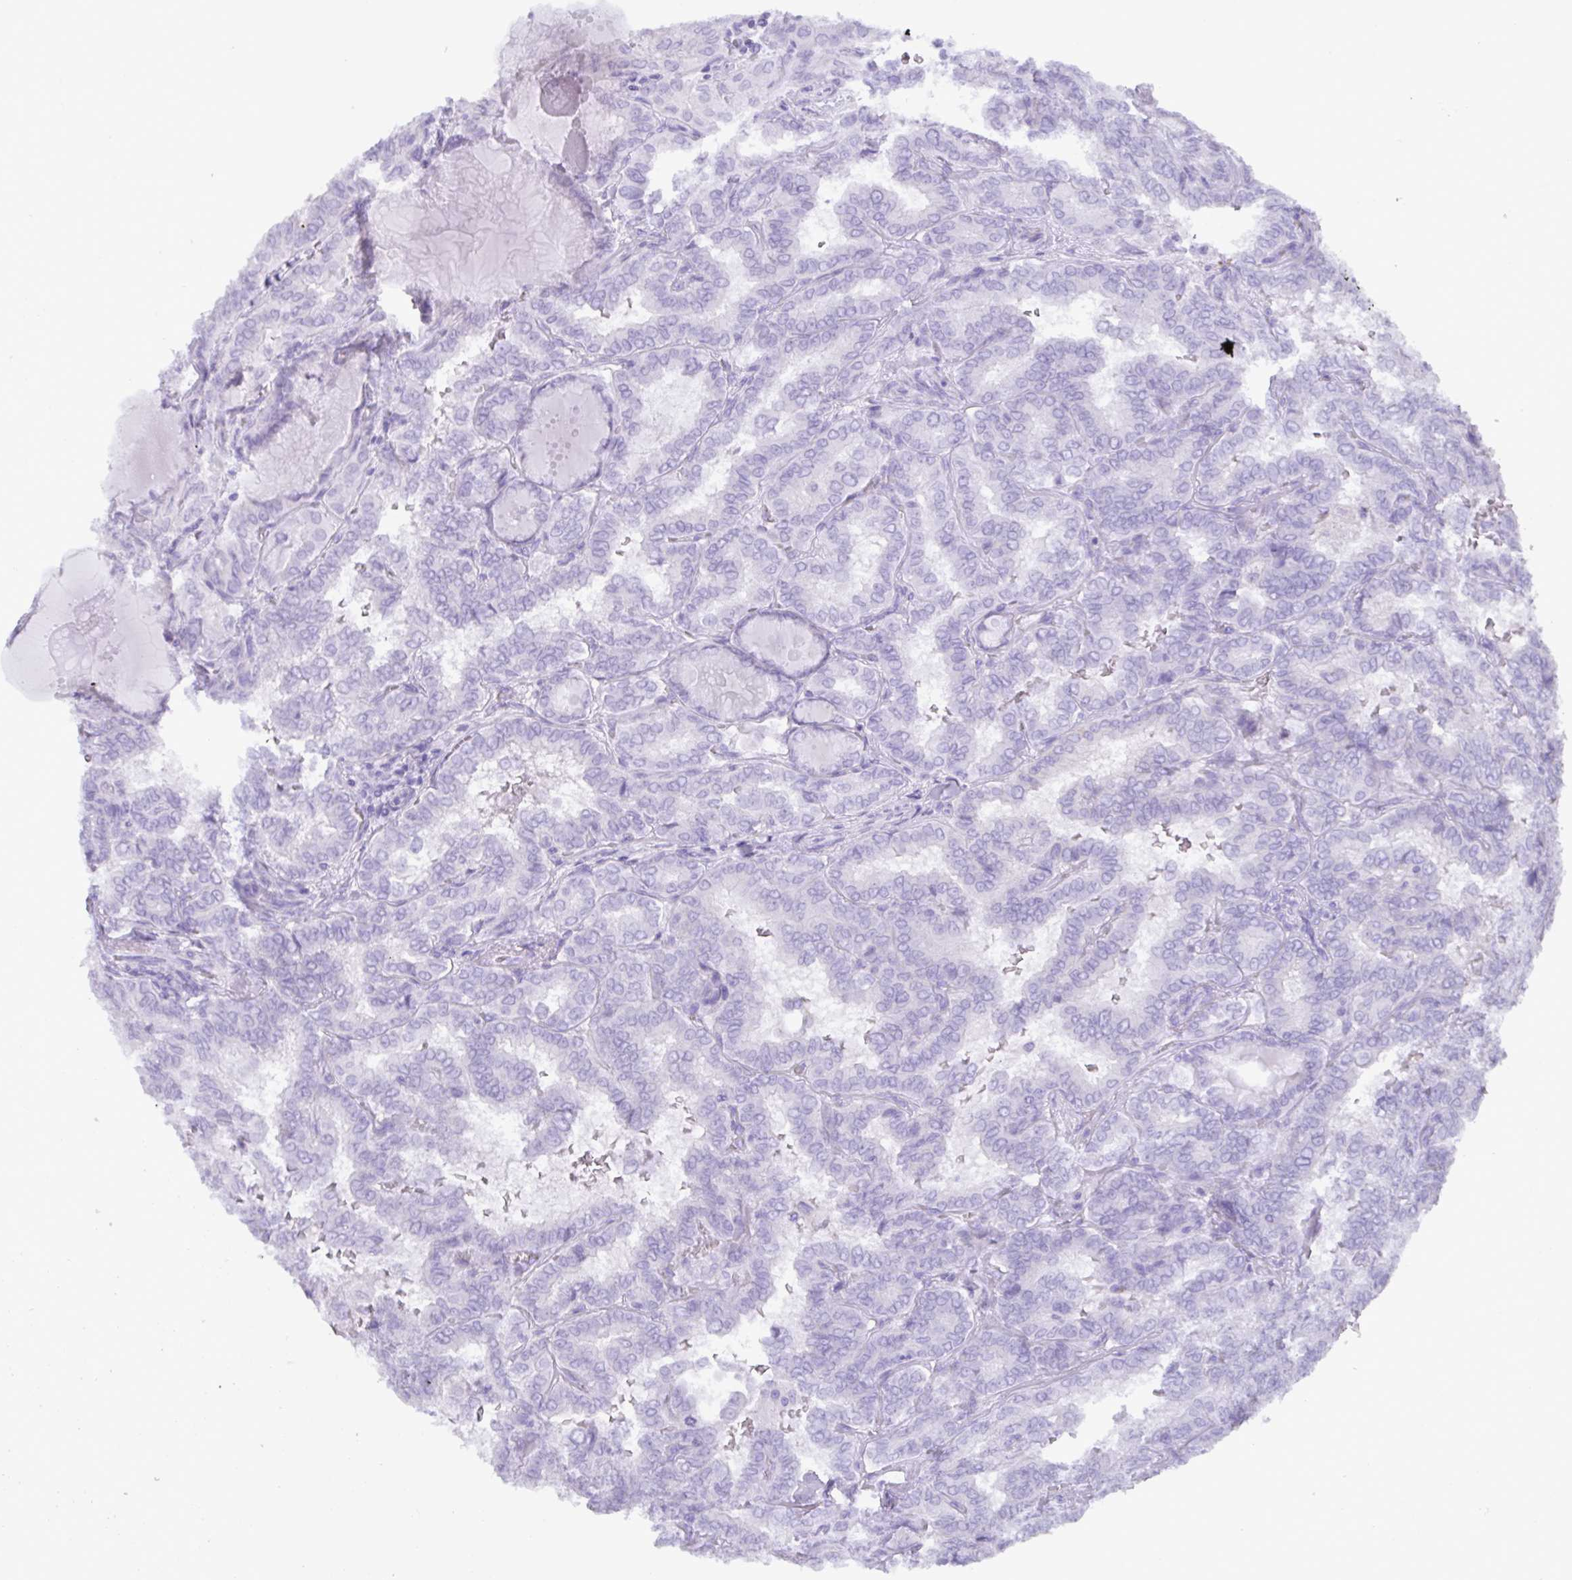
{"staining": {"intensity": "negative", "quantity": "none", "location": "none"}, "tissue": "thyroid cancer", "cell_type": "Tumor cells", "image_type": "cancer", "snomed": [{"axis": "morphology", "description": "Papillary adenocarcinoma, NOS"}, {"axis": "topography", "description": "Thyroid gland"}], "caption": "This is a histopathology image of IHC staining of thyroid cancer, which shows no expression in tumor cells.", "gene": "C4orf33", "patient": {"sex": "female", "age": 46}}